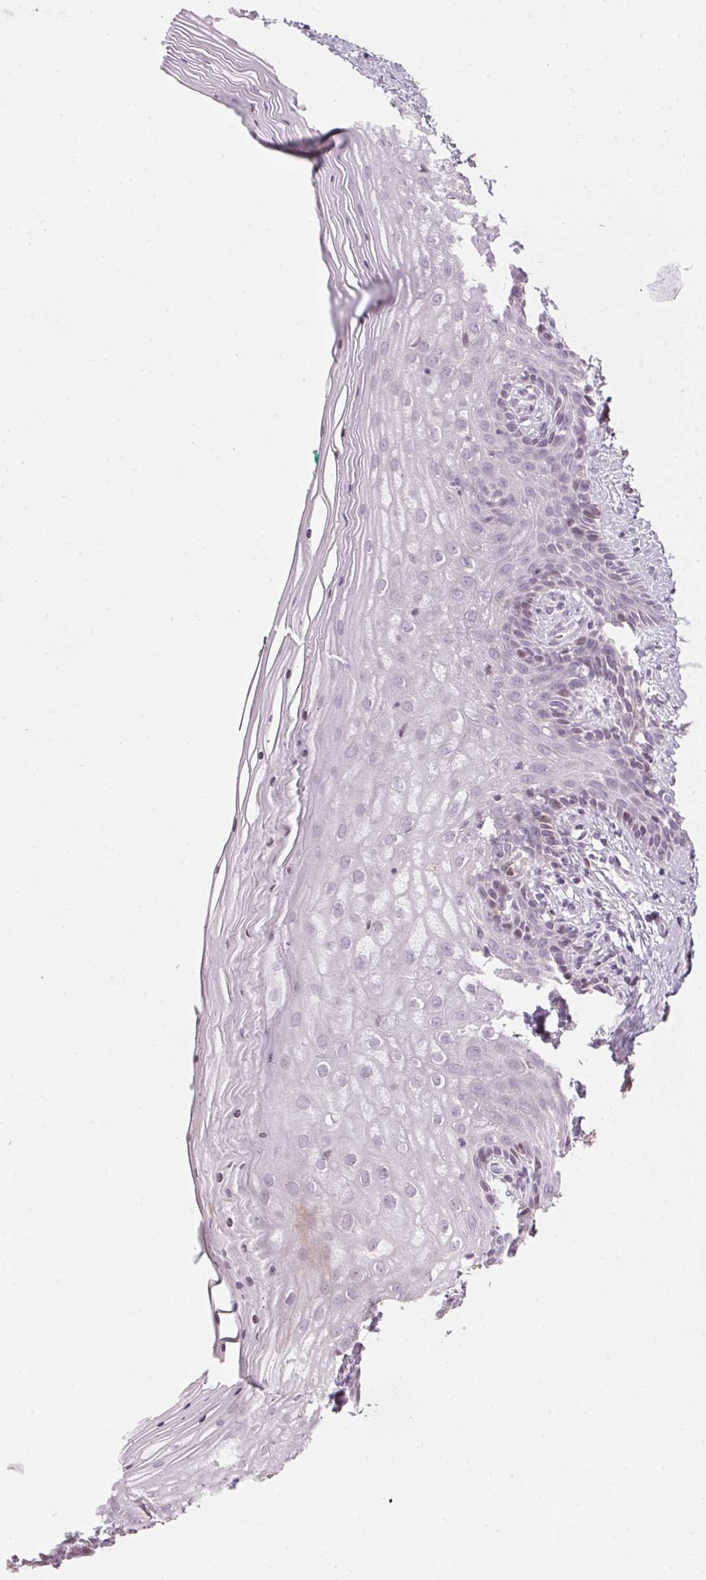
{"staining": {"intensity": "negative", "quantity": "none", "location": "none"}, "tissue": "vagina", "cell_type": "Squamous epithelial cells", "image_type": "normal", "snomed": [{"axis": "morphology", "description": "Normal tissue, NOS"}, {"axis": "topography", "description": "Vagina"}], "caption": "Photomicrograph shows no protein expression in squamous epithelial cells of normal vagina. (DAB immunohistochemistry visualized using brightfield microscopy, high magnification).", "gene": "SFRP4", "patient": {"sex": "female", "age": 45}}